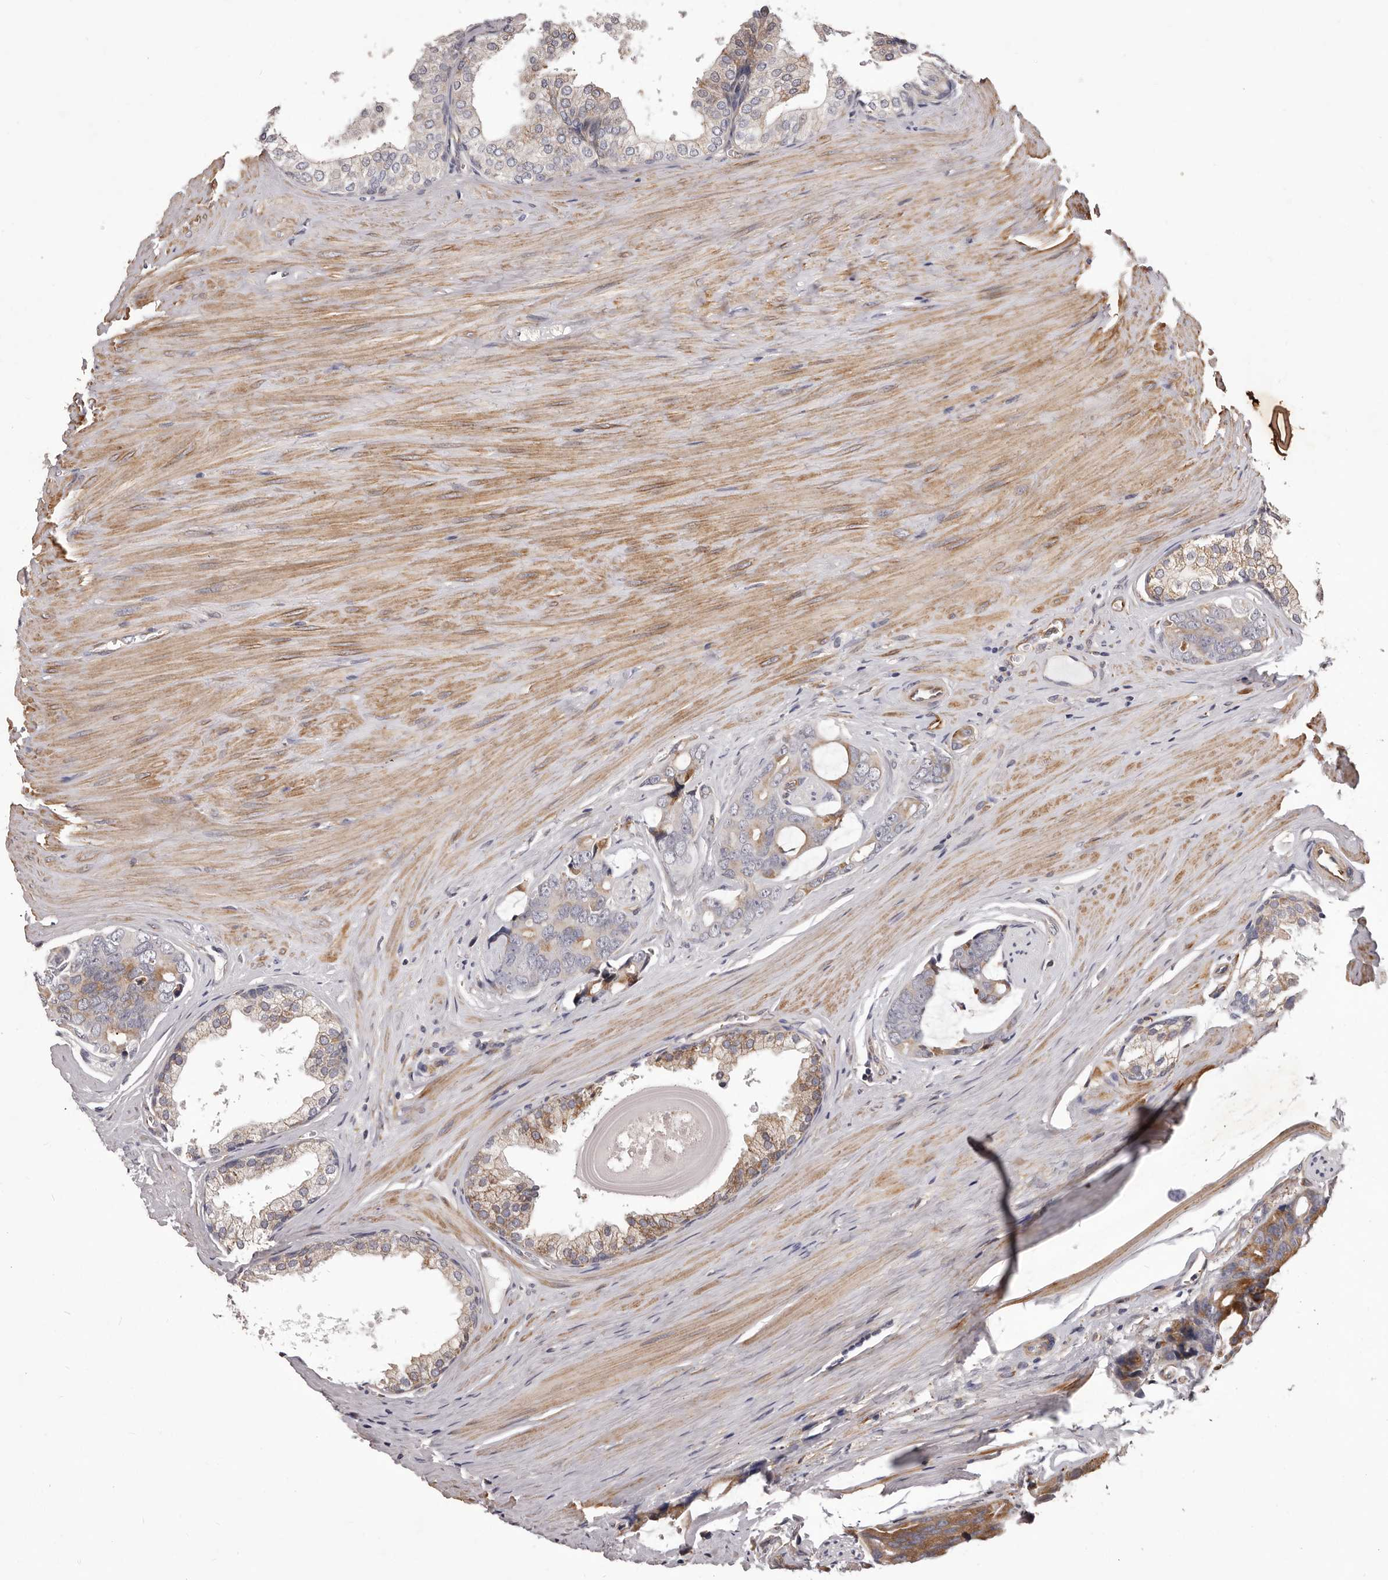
{"staining": {"intensity": "moderate", "quantity": "<25%", "location": "cytoplasmic/membranous"}, "tissue": "prostate cancer", "cell_type": "Tumor cells", "image_type": "cancer", "snomed": [{"axis": "morphology", "description": "Adenocarcinoma, Medium grade"}, {"axis": "topography", "description": "Prostate"}], "caption": "Prostate cancer stained for a protein displays moderate cytoplasmic/membranous positivity in tumor cells.", "gene": "ALPK1", "patient": {"sex": "male", "age": 53}}